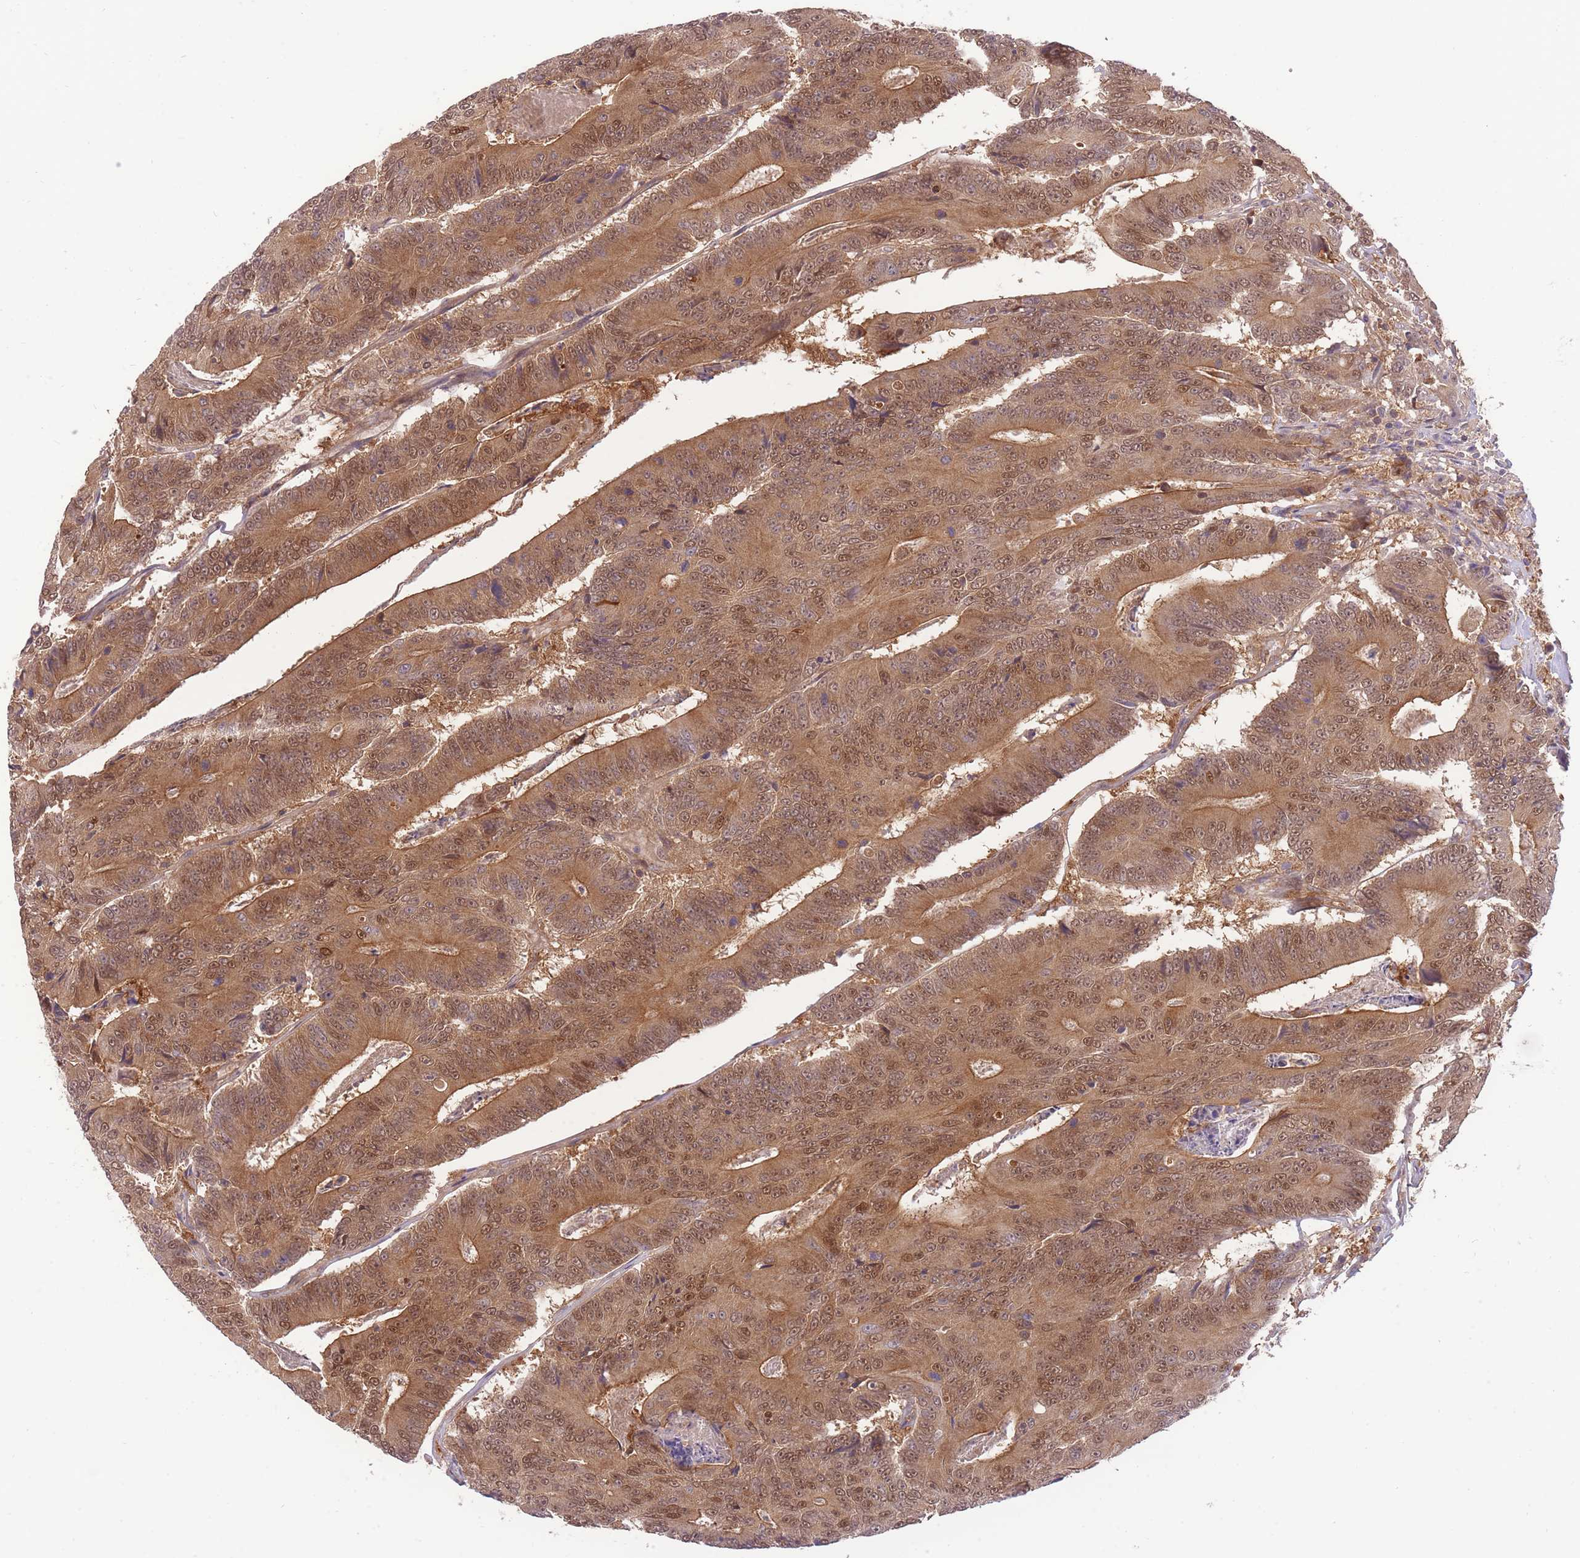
{"staining": {"intensity": "moderate", "quantity": ">75%", "location": "cytoplasmic/membranous,nuclear"}, "tissue": "colorectal cancer", "cell_type": "Tumor cells", "image_type": "cancer", "snomed": [{"axis": "morphology", "description": "Adenocarcinoma, NOS"}, {"axis": "topography", "description": "Colon"}], "caption": "Protein expression by immunohistochemistry (IHC) demonstrates moderate cytoplasmic/membranous and nuclear expression in about >75% of tumor cells in colorectal cancer (adenocarcinoma).", "gene": "PREP", "patient": {"sex": "male", "age": 83}}